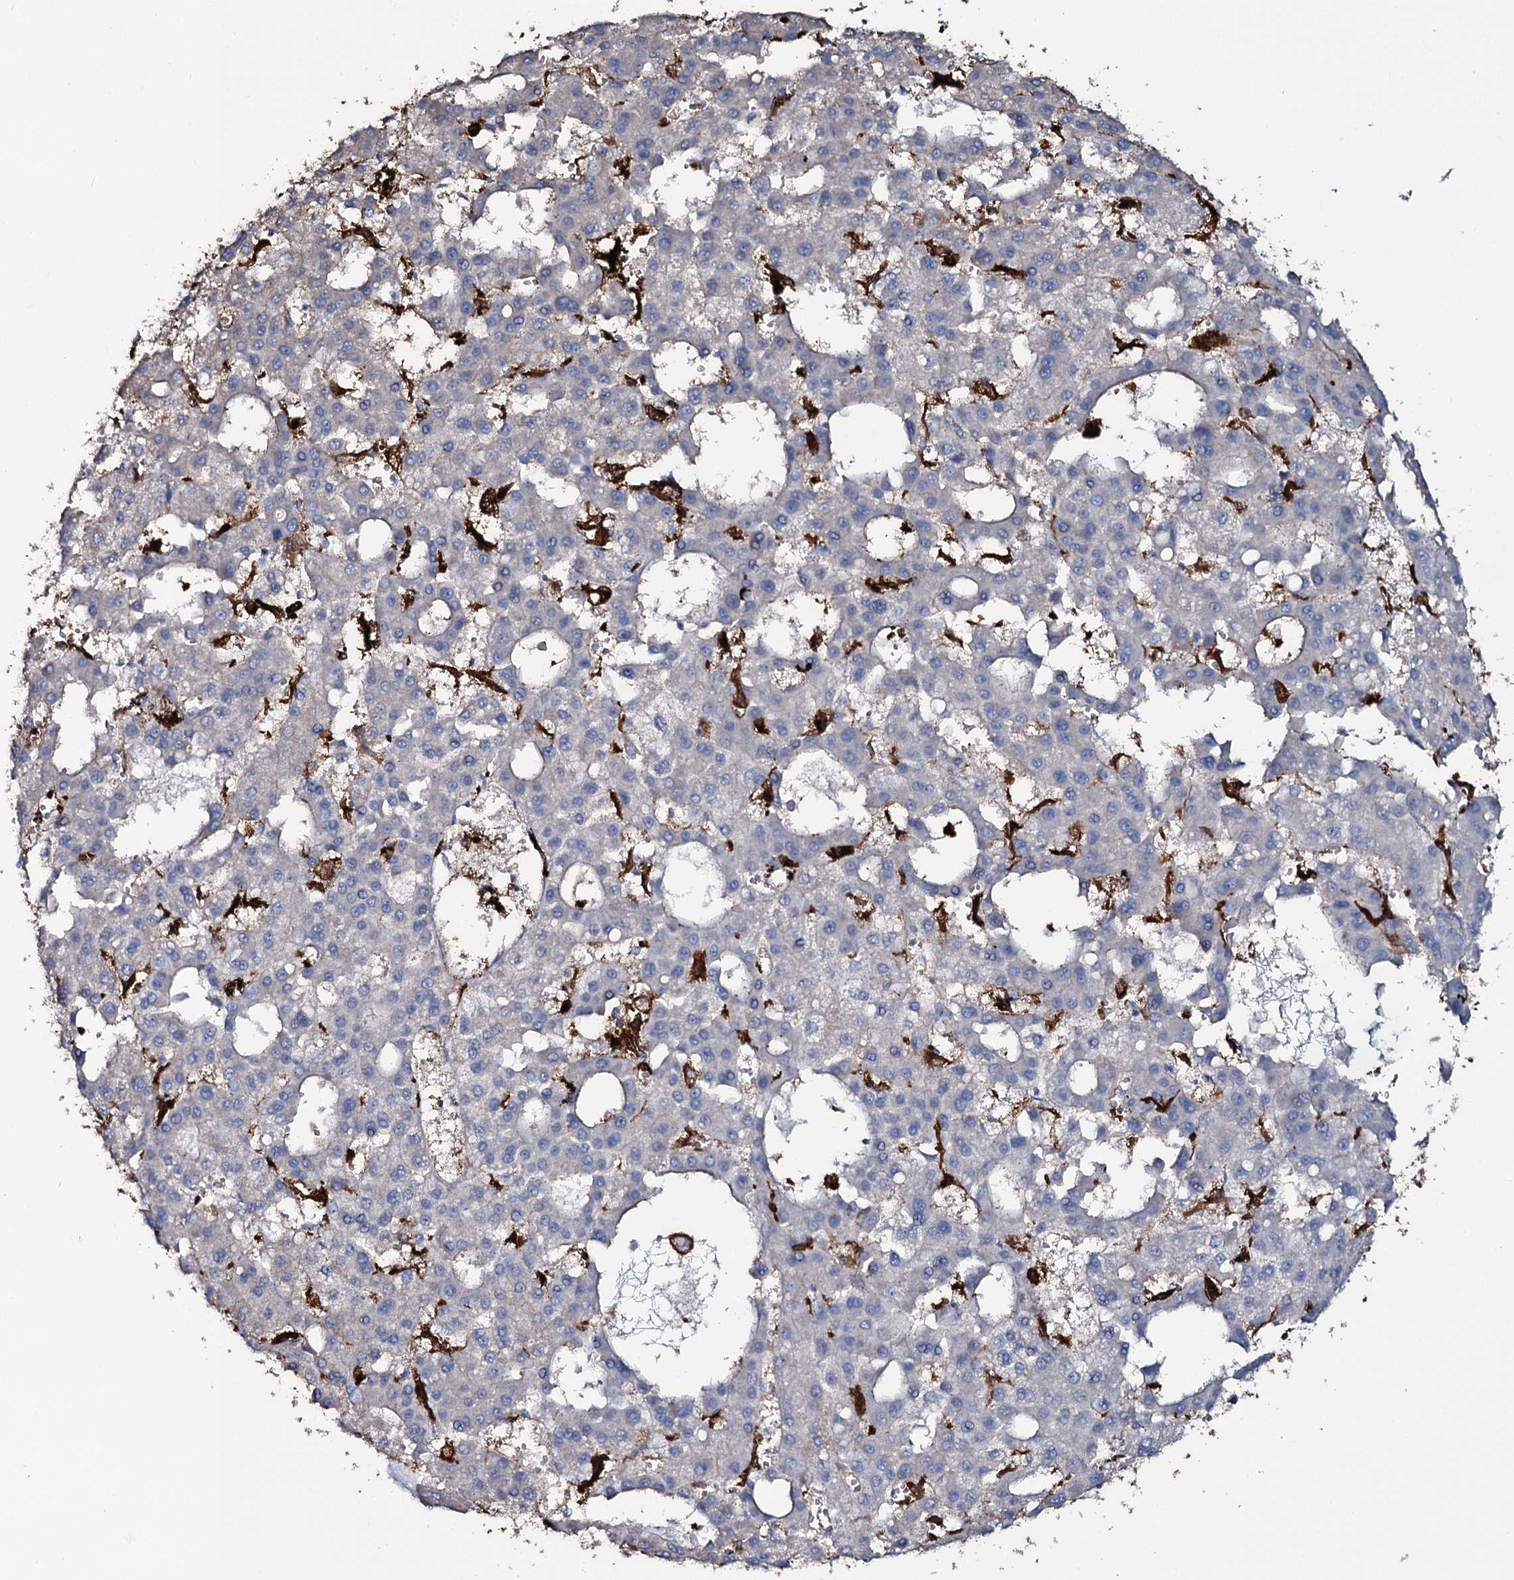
{"staining": {"intensity": "negative", "quantity": "none", "location": "none"}, "tissue": "liver cancer", "cell_type": "Tumor cells", "image_type": "cancer", "snomed": [{"axis": "morphology", "description": "Carcinoma, Hepatocellular, NOS"}, {"axis": "topography", "description": "Liver"}], "caption": "Immunohistochemistry histopathology image of liver cancer (hepatocellular carcinoma) stained for a protein (brown), which exhibits no expression in tumor cells.", "gene": "OSBPL2", "patient": {"sex": "male", "age": 47}}